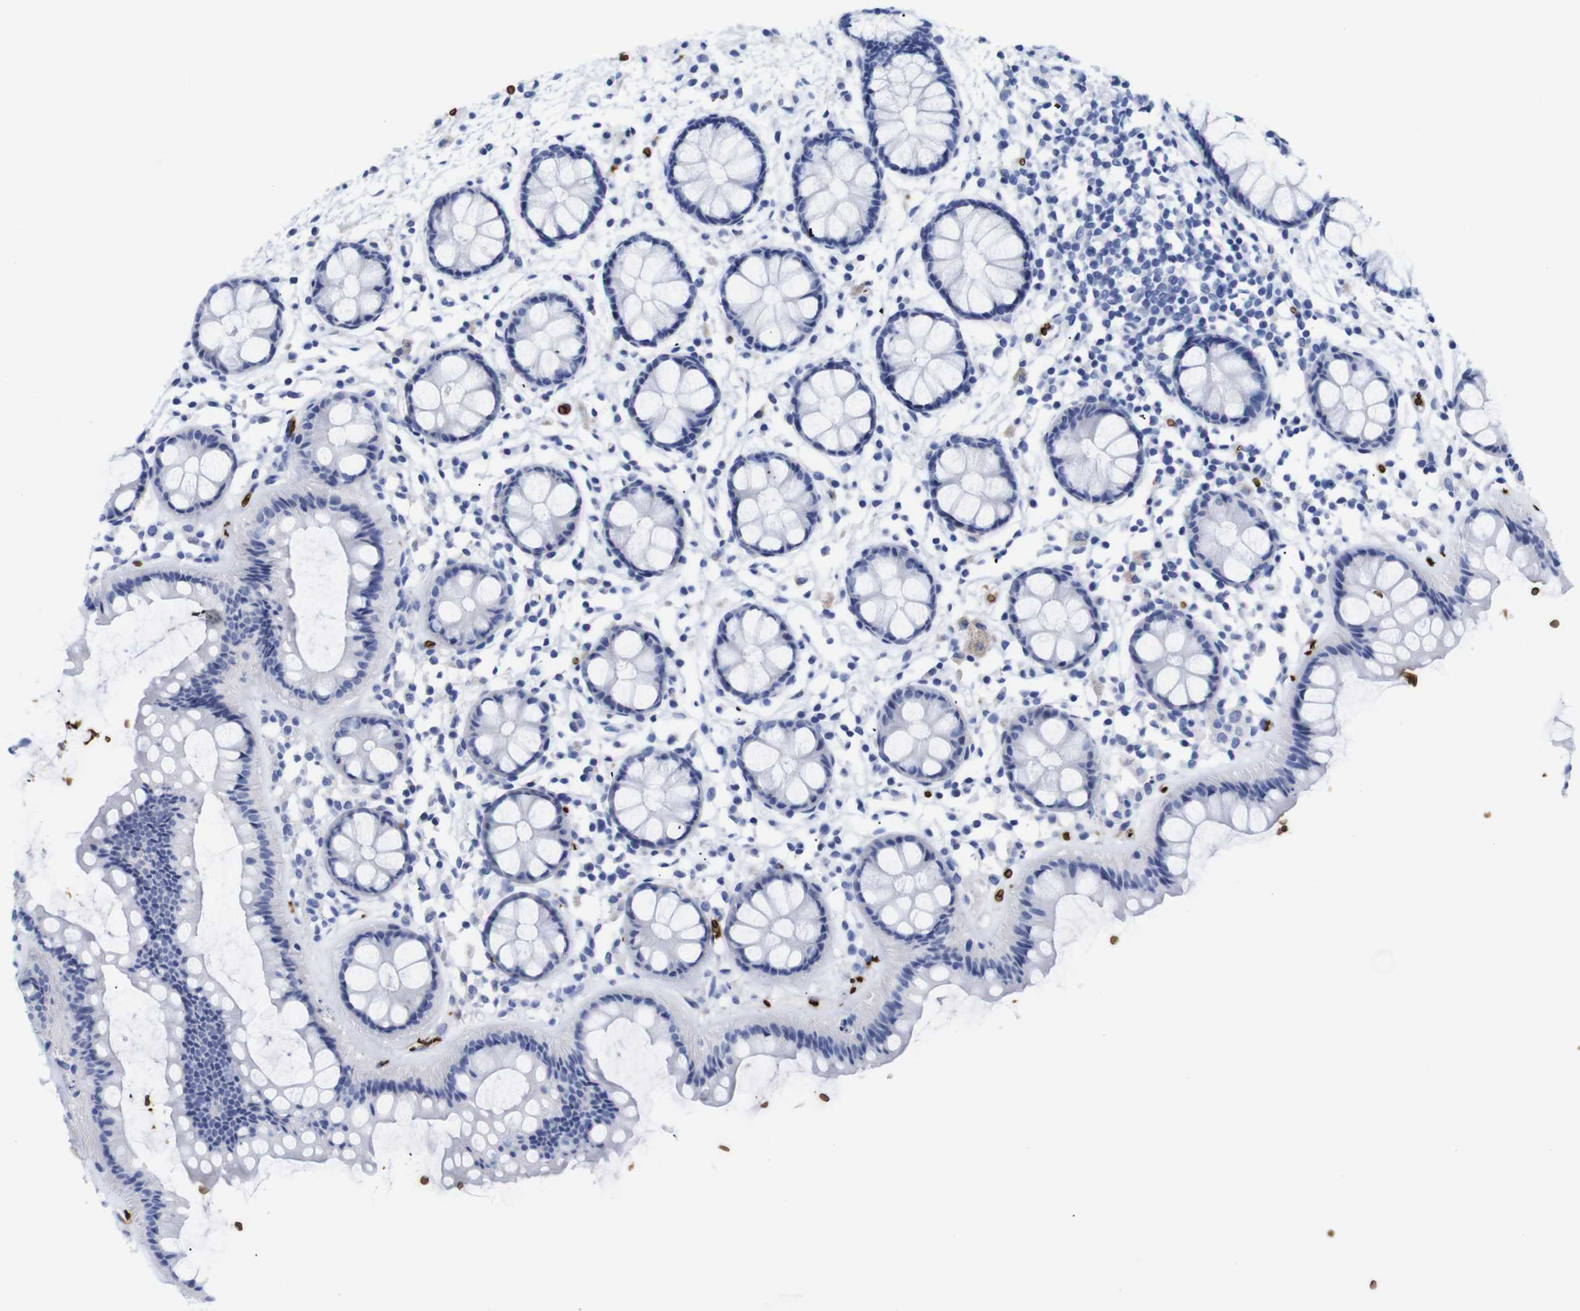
{"staining": {"intensity": "negative", "quantity": "none", "location": "none"}, "tissue": "rectum", "cell_type": "Glandular cells", "image_type": "normal", "snomed": [{"axis": "morphology", "description": "Normal tissue, NOS"}, {"axis": "topography", "description": "Rectum"}], "caption": "A photomicrograph of rectum stained for a protein demonstrates no brown staining in glandular cells. (DAB IHC, high magnification).", "gene": "S1PR2", "patient": {"sex": "female", "age": 66}}